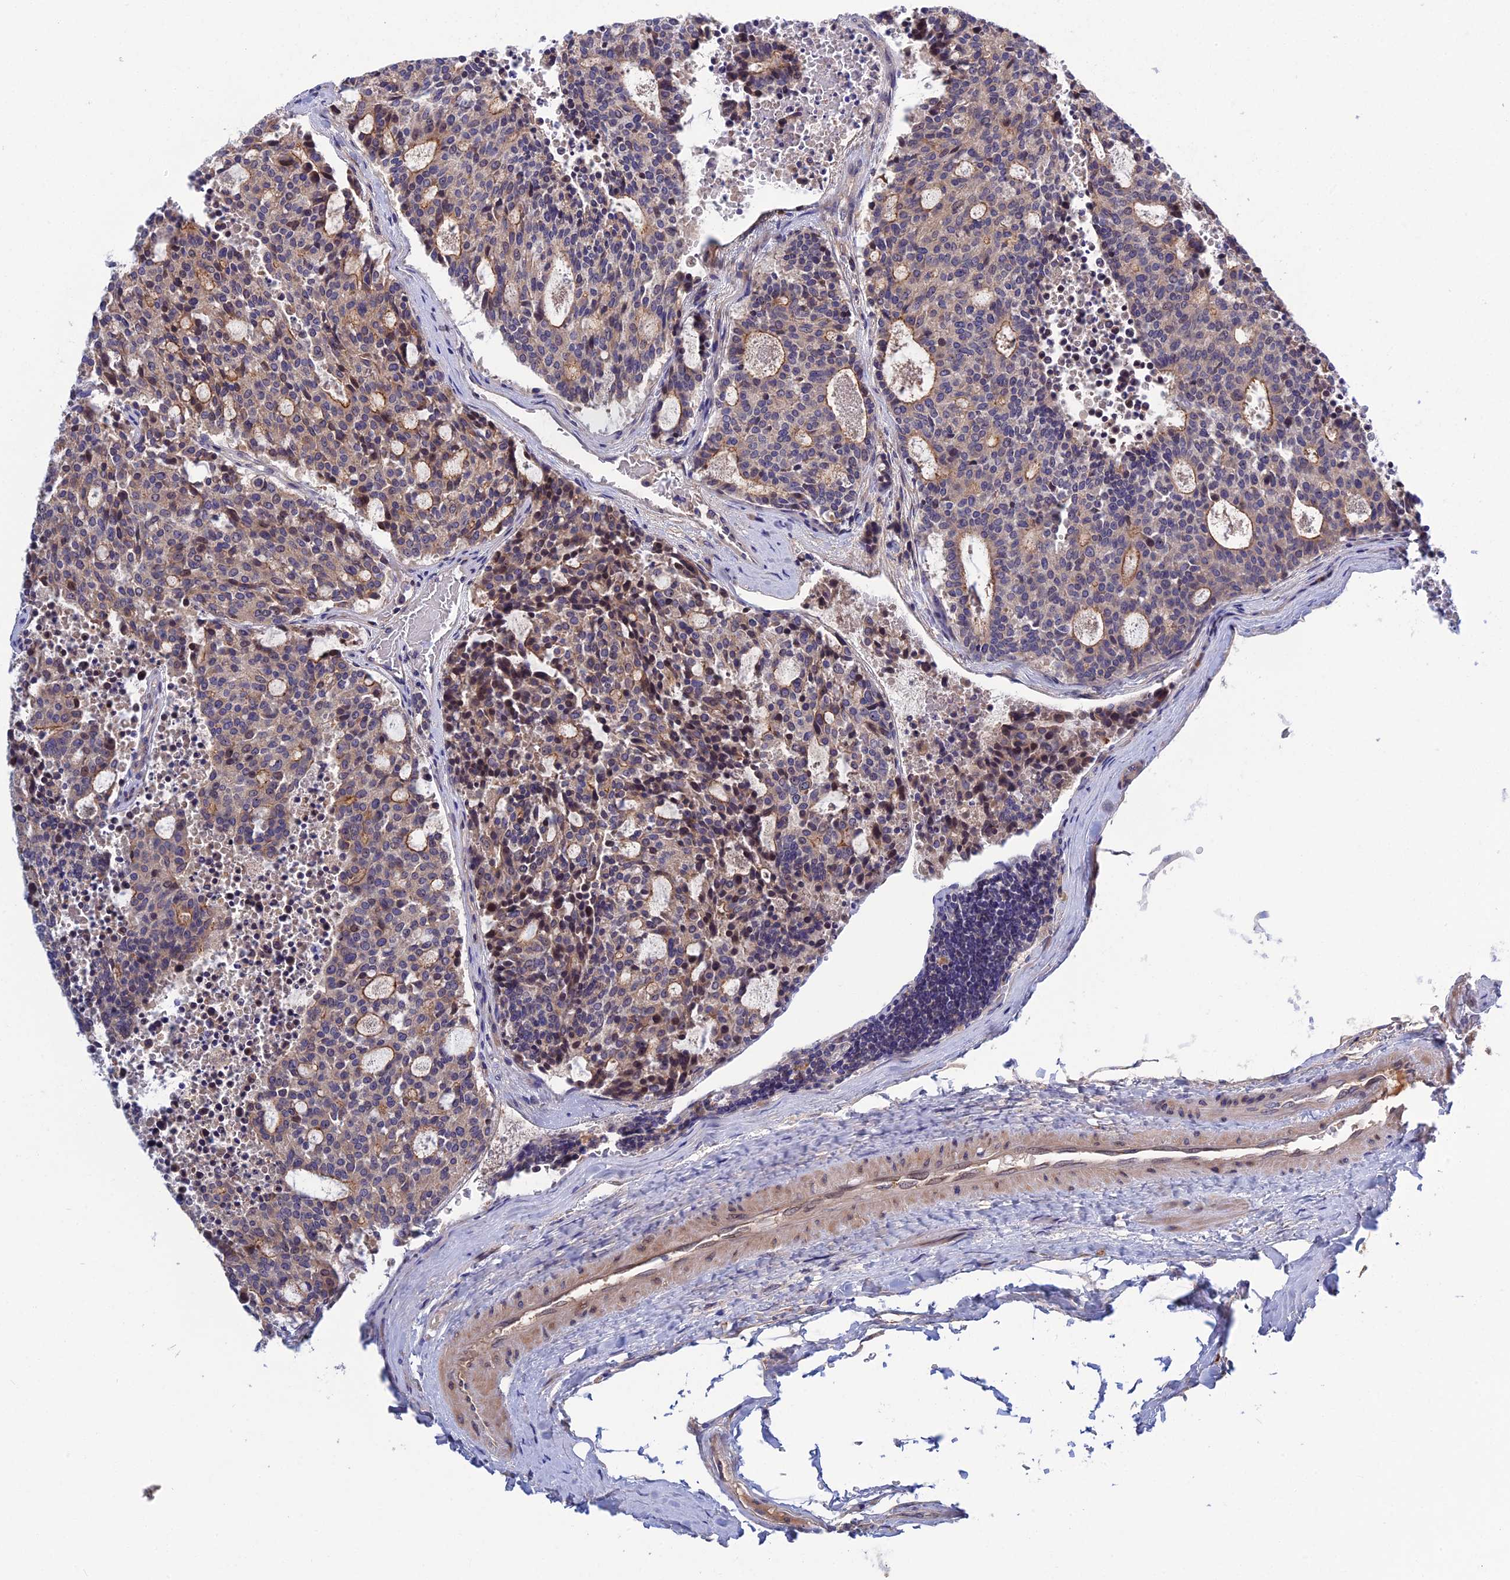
{"staining": {"intensity": "weak", "quantity": "<25%", "location": "cytoplasmic/membranous"}, "tissue": "carcinoid", "cell_type": "Tumor cells", "image_type": "cancer", "snomed": [{"axis": "morphology", "description": "Carcinoid, malignant, NOS"}, {"axis": "topography", "description": "Pancreas"}], "caption": "DAB (3,3'-diaminobenzidine) immunohistochemical staining of human carcinoid shows no significant expression in tumor cells.", "gene": "CRACD", "patient": {"sex": "female", "age": 54}}